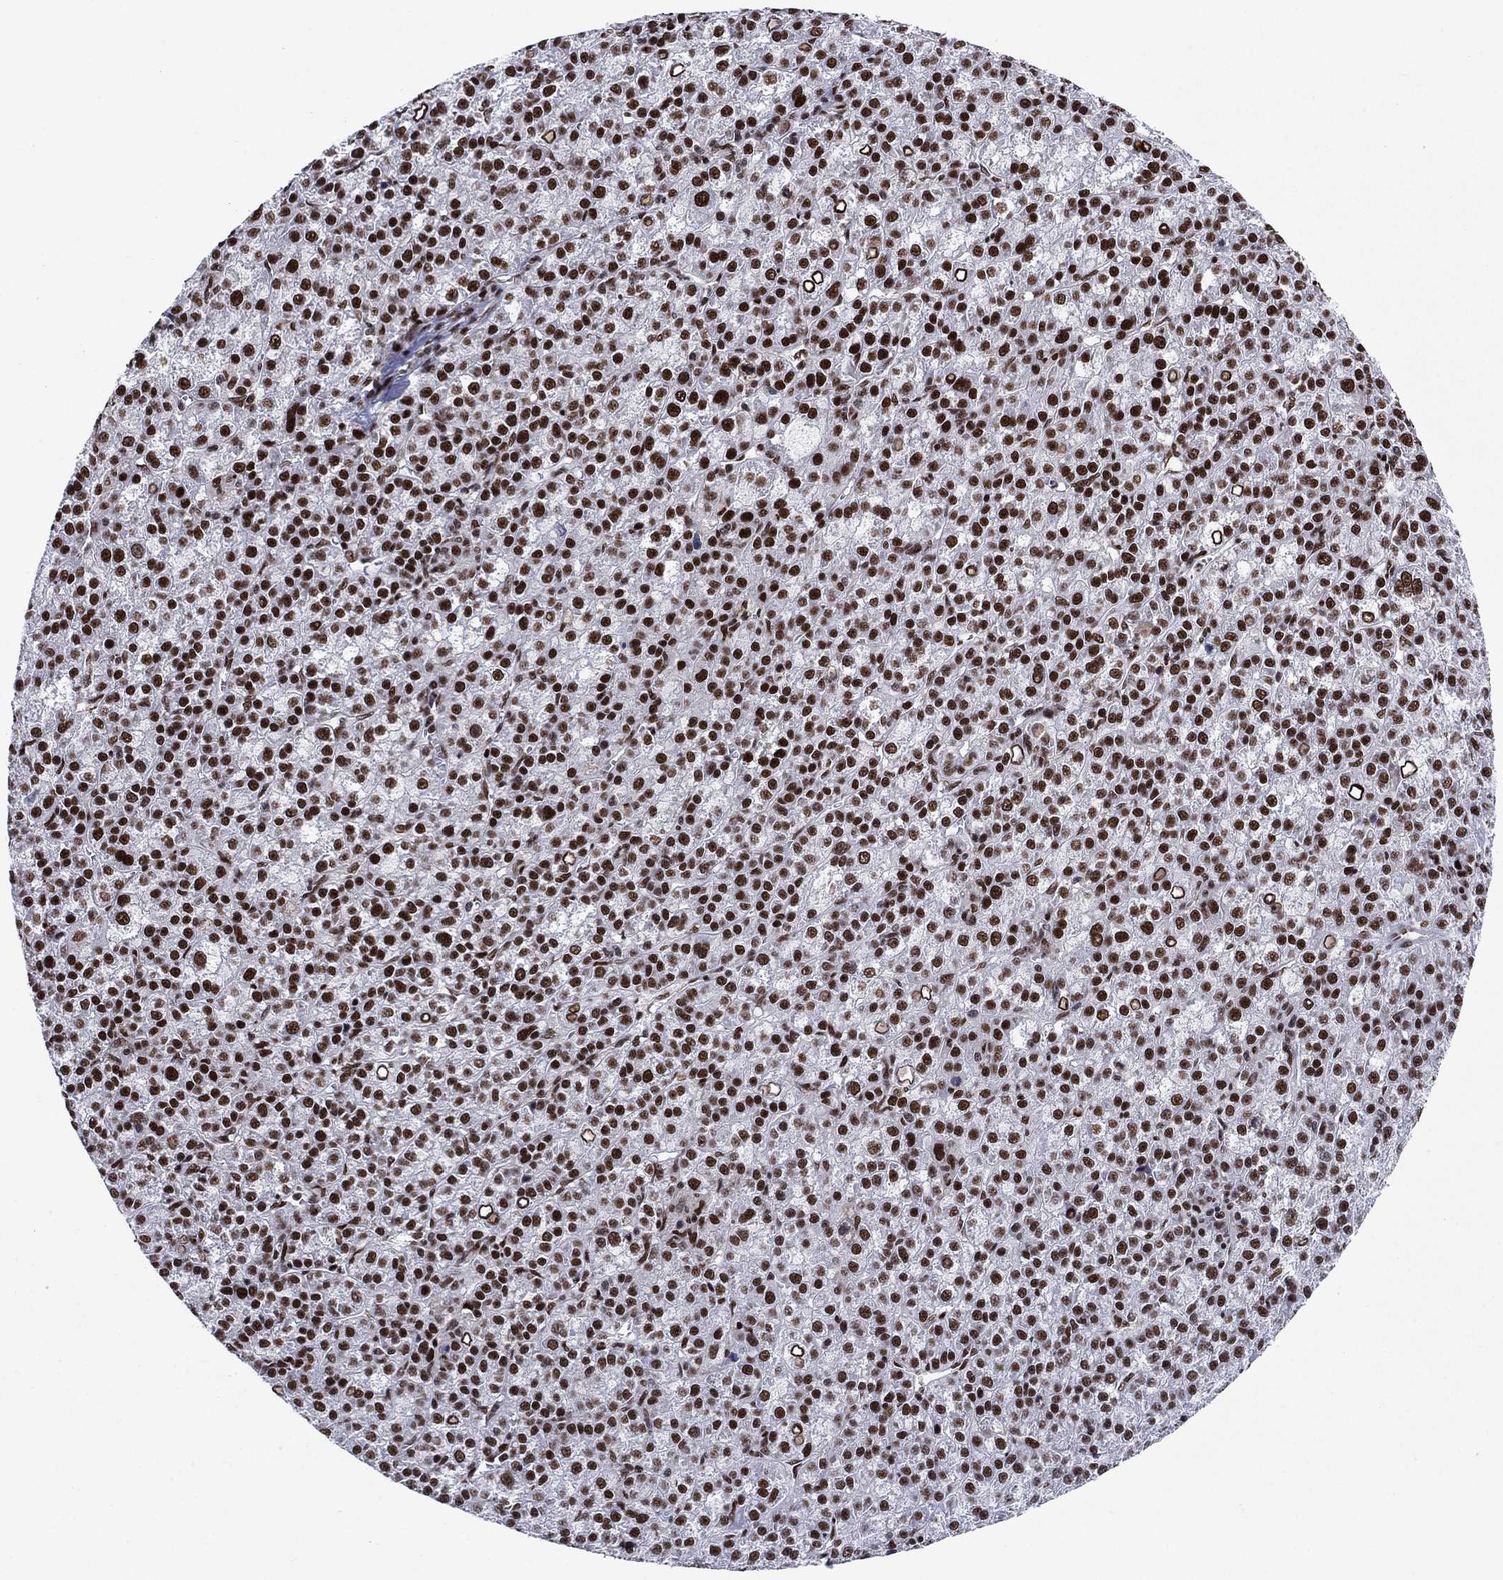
{"staining": {"intensity": "strong", "quantity": ">75%", "location": "nuclear"}, "tissue": "liver cancer", "cell_type": "Tumor cells", "image_type": "cancer", "snomed": [{"axis": "morphology", "description": "Carcinoma, Hepatocellular, NOS"}, {"axis": "topography", "description": "Liver"}], "caption": "Liver hepatocellular carcinoma stained with a protein marker displays strong staining in tumor cells.", "gene": "RPRD1B", "patient": {"sex": "female", "age": 60}}